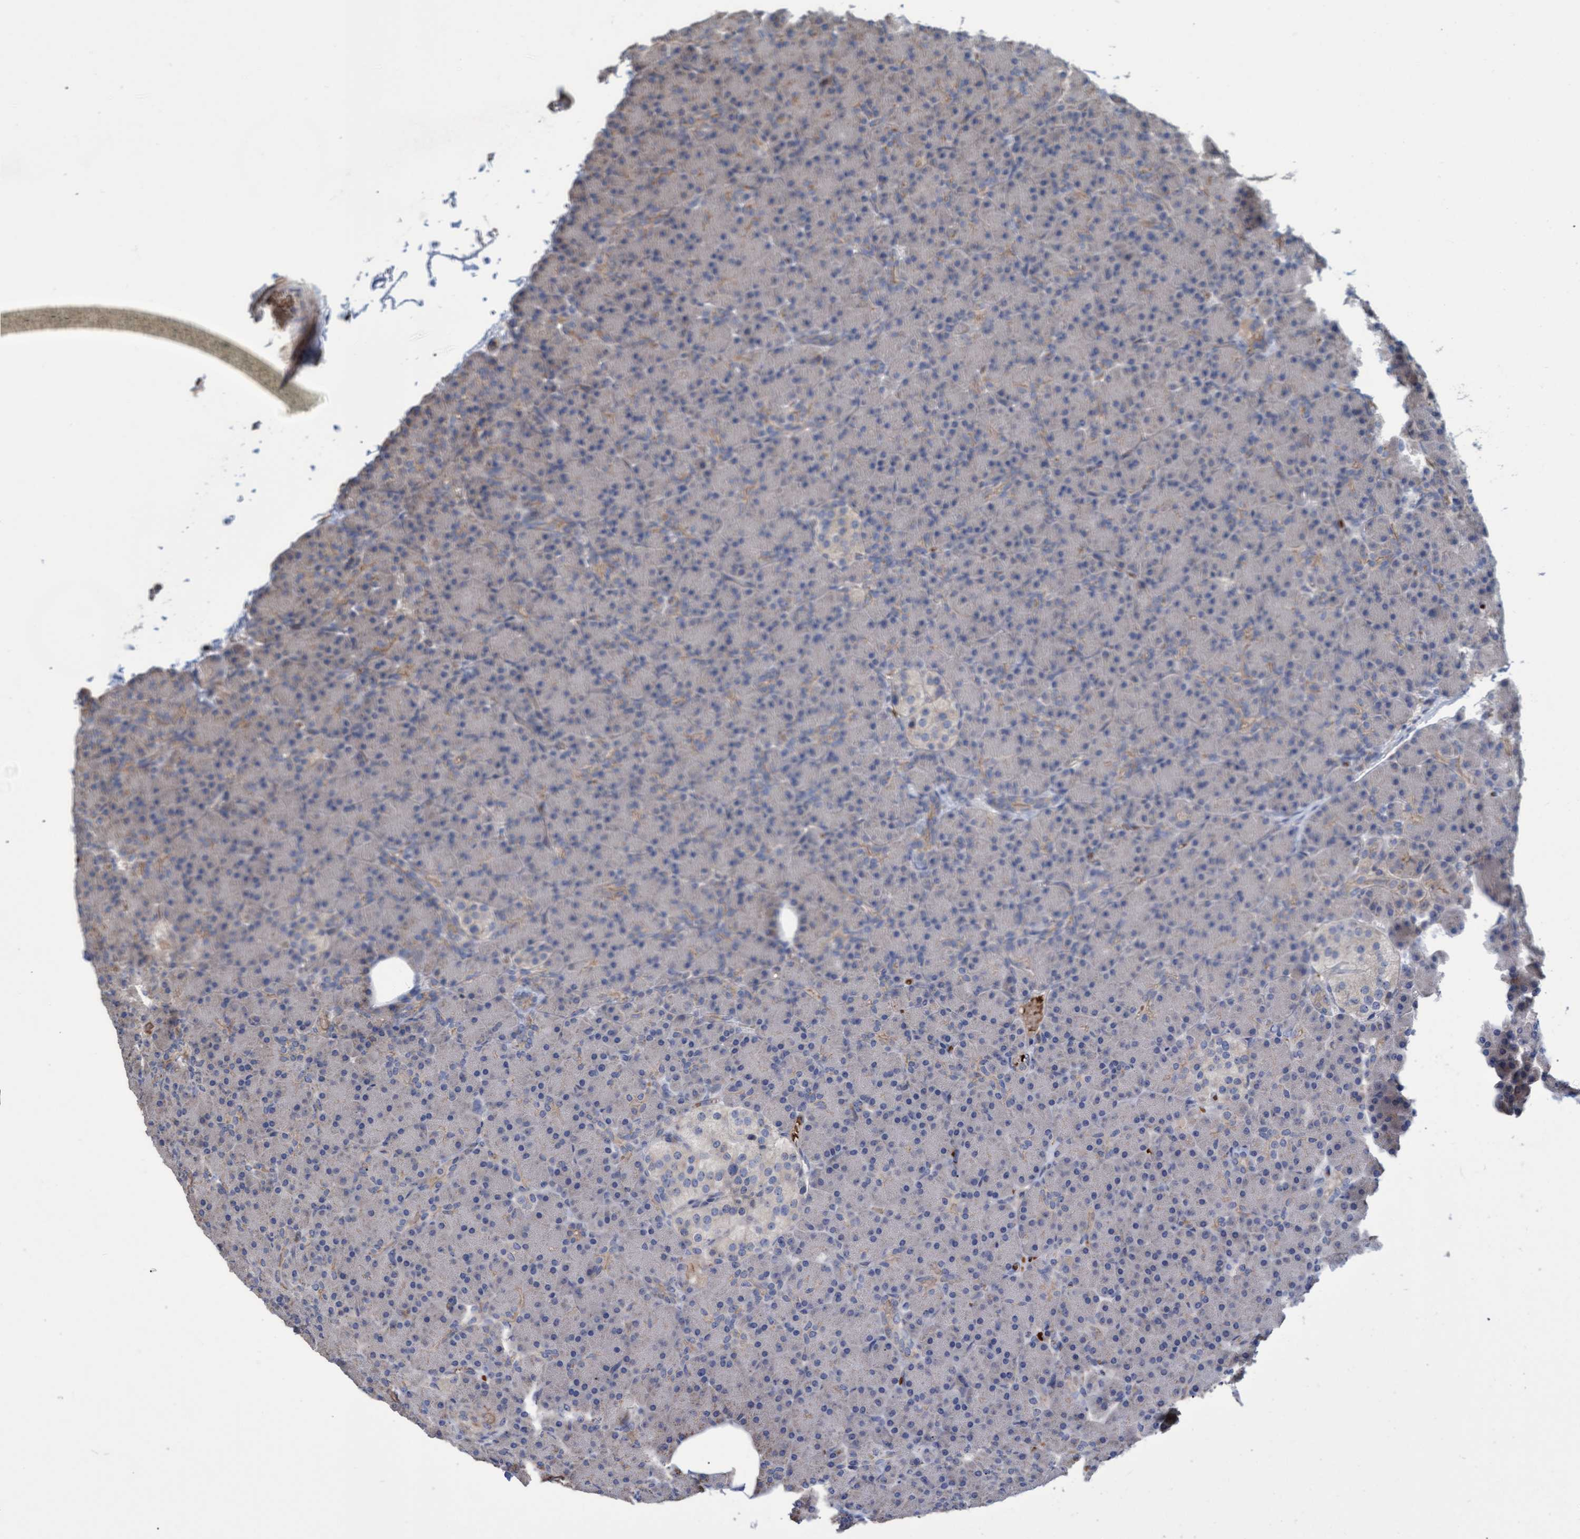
{"staining": {"intensity": "weak", "quantity": "<25%", "location": "cytoplasmic/membranous"}, "tissue": "pancreas", "cell_type": "Exocrine glandular cells", "image_type": "normal", "snomed": [{"axis": "morphology", "description": "Normal tissue, NOS"}, {"axis": "topography", "description": "Pancreas"}], "caption": "Exocrine glandular cells are negative for protein expression in benign human pancreas. (DAB immunohistochemistry visualized using brightfield microscopy, high magnification).", "gene": "NAA15", "patient": {"sex": "female", "age": 43}}